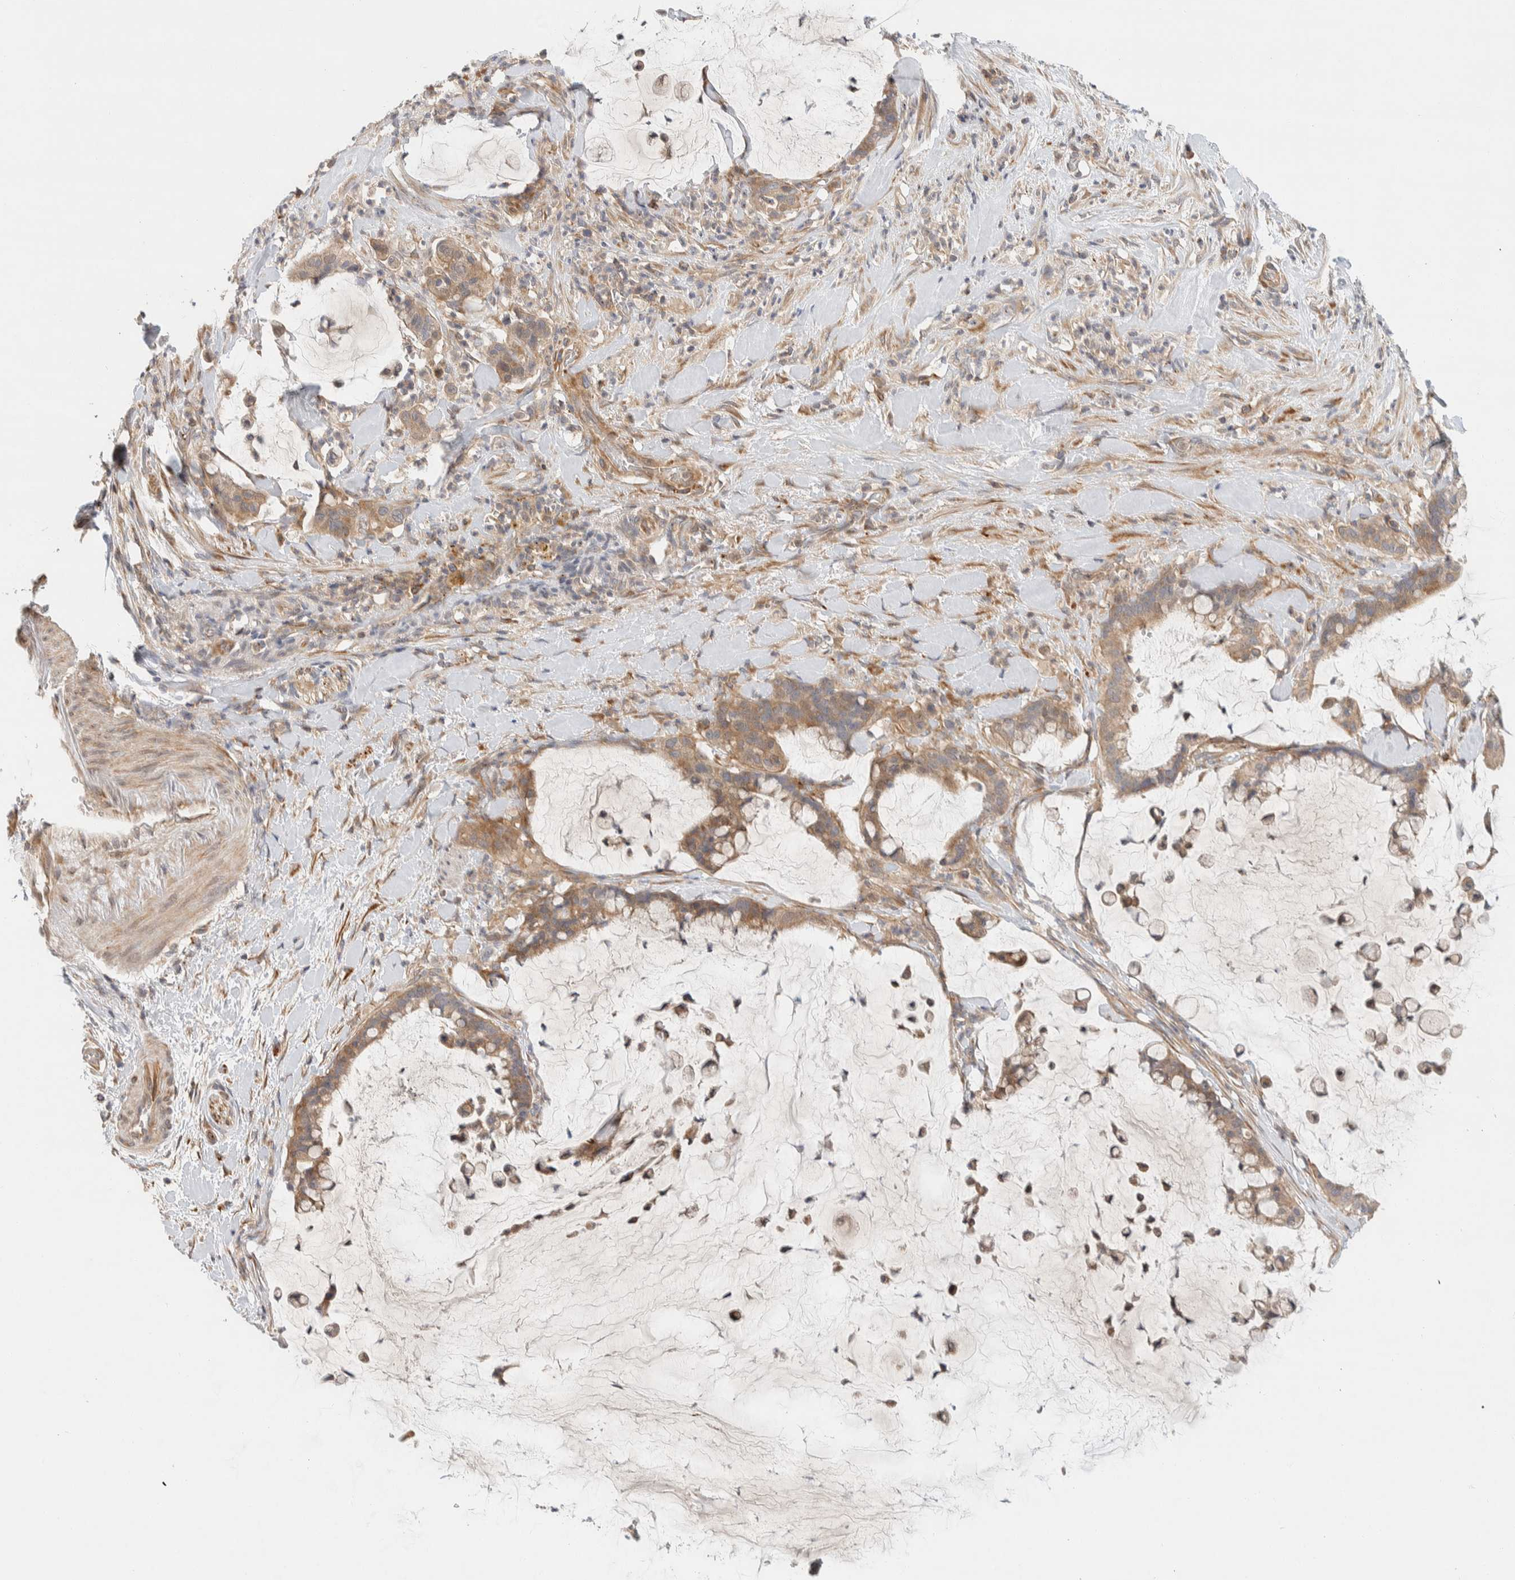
{"staining": {"intensity": "moderate", "quantity": ">75%", "location": "cytoplasmic/membranous"}, "tissue": "pancreatic cancer", "cell_type": "Tumor cells", "image_type": "cancer", "snomed": [{"axis": "morphology", "description": "Adenocarcinoma, NOS"}, {"axis": "topography", "description": "Pancreas"}], "caption": "Pancreatic cancer (adenocarcinoma) tissue reveals moderate cytoplasmic/membranous expression in about >75% of tumor cells, visualized by immunohistochemistry.", "gene": "KIF9", "patient": {"sex": "male", "age": 41}}